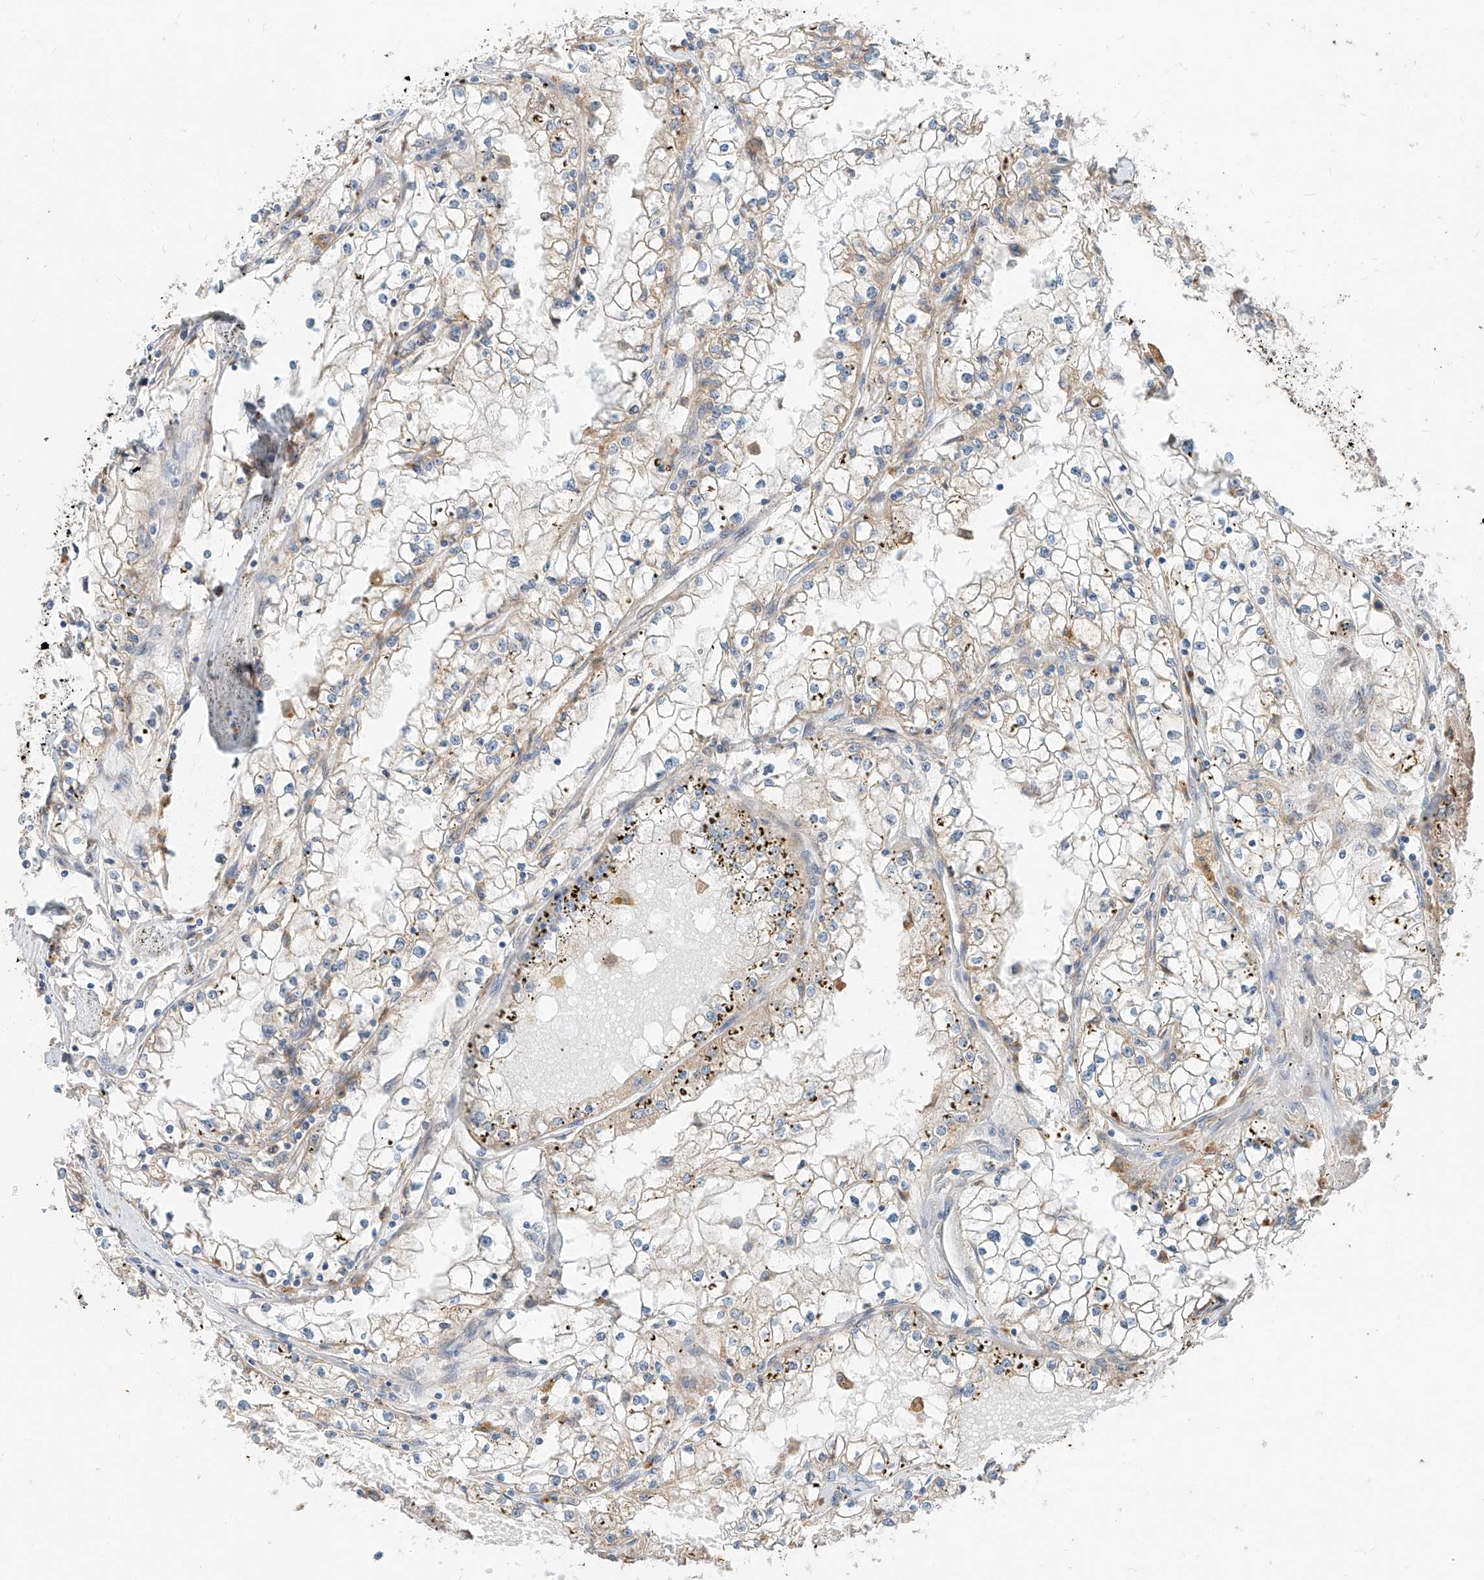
{"staining": {"intensity": "moderate", "quantity": "<25%", "location": "cytoplasmic/membranous"}, "tissue": "renal cancer", "cell_type": "Tumor cells", "image_type": "cancer", "snomed": [{"axis": "morphology", "description": "Adenocarcinoma, NOS"}, {"axis": "topography", "description": "Kidney"}], "caption": "Immunohistochemistry (IHC) of renal cancer (adenocarcinoma) displays low levels of moderate cytoplasmic/membranous positivity in approximately <25% of tumor cells.", "gene": "STX19", "patient": {"sex": "male", "age": 56}}